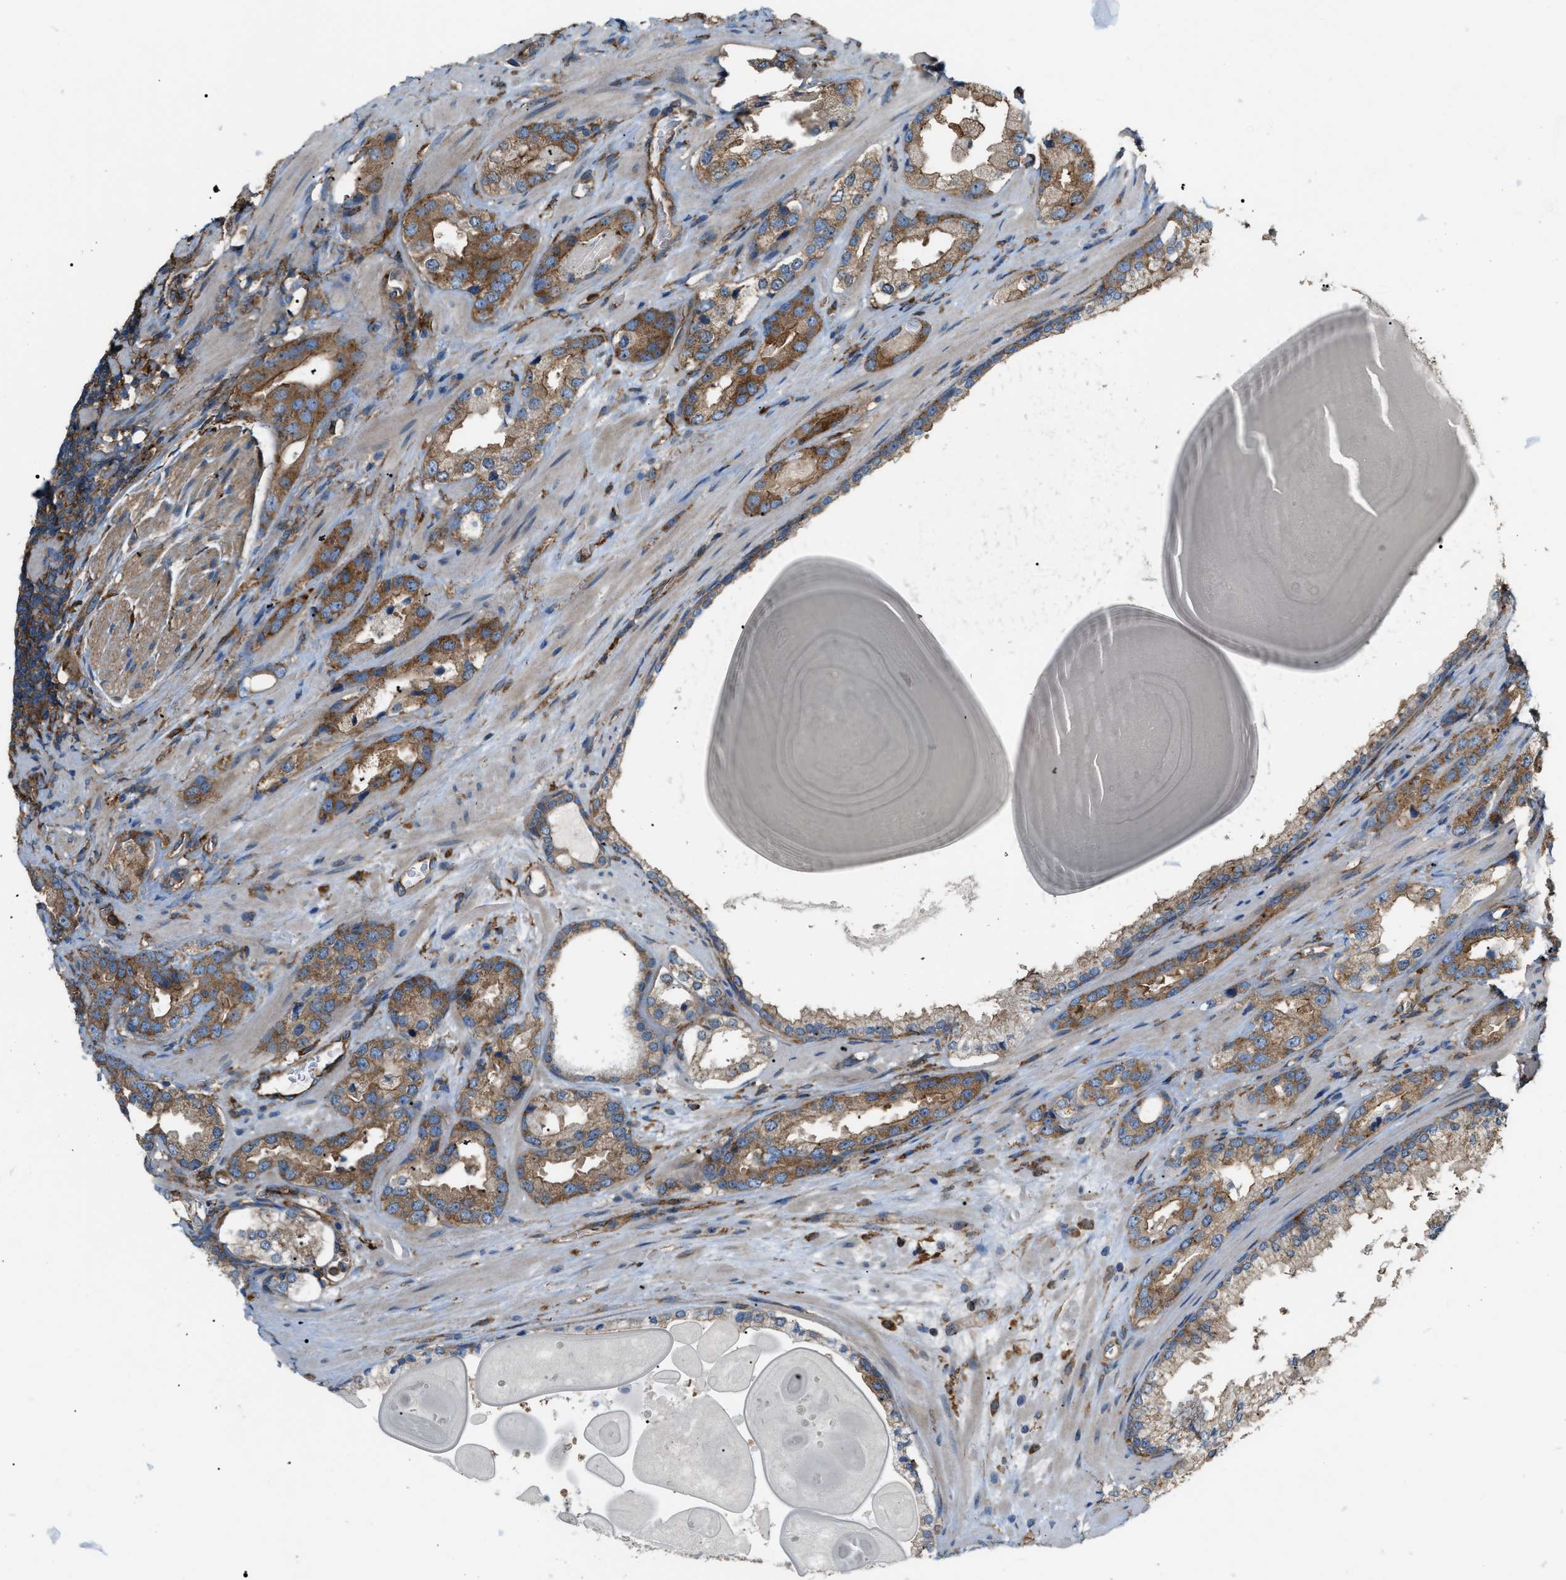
{"staining": {"intensity": "strong", "quantity": ">75%", "location": "cytoplasmic/membranous"}, "tissue": "prostate cancer", "cell_type": "Tumor cells", "image_type": "cancer", "snomed": [{"axis": "morphology", "description": "Adenocarcinoma, High grade"}, {"axis": "topography", "description": "Prostate"}], "caption": "This is a histology image of IHC staining of prostate cancer, which shows strong staining in the cytoplasmic/membranous of tumor cells.", "gene": "PICALM", "patient": {"sex": "male", "age": 63}}